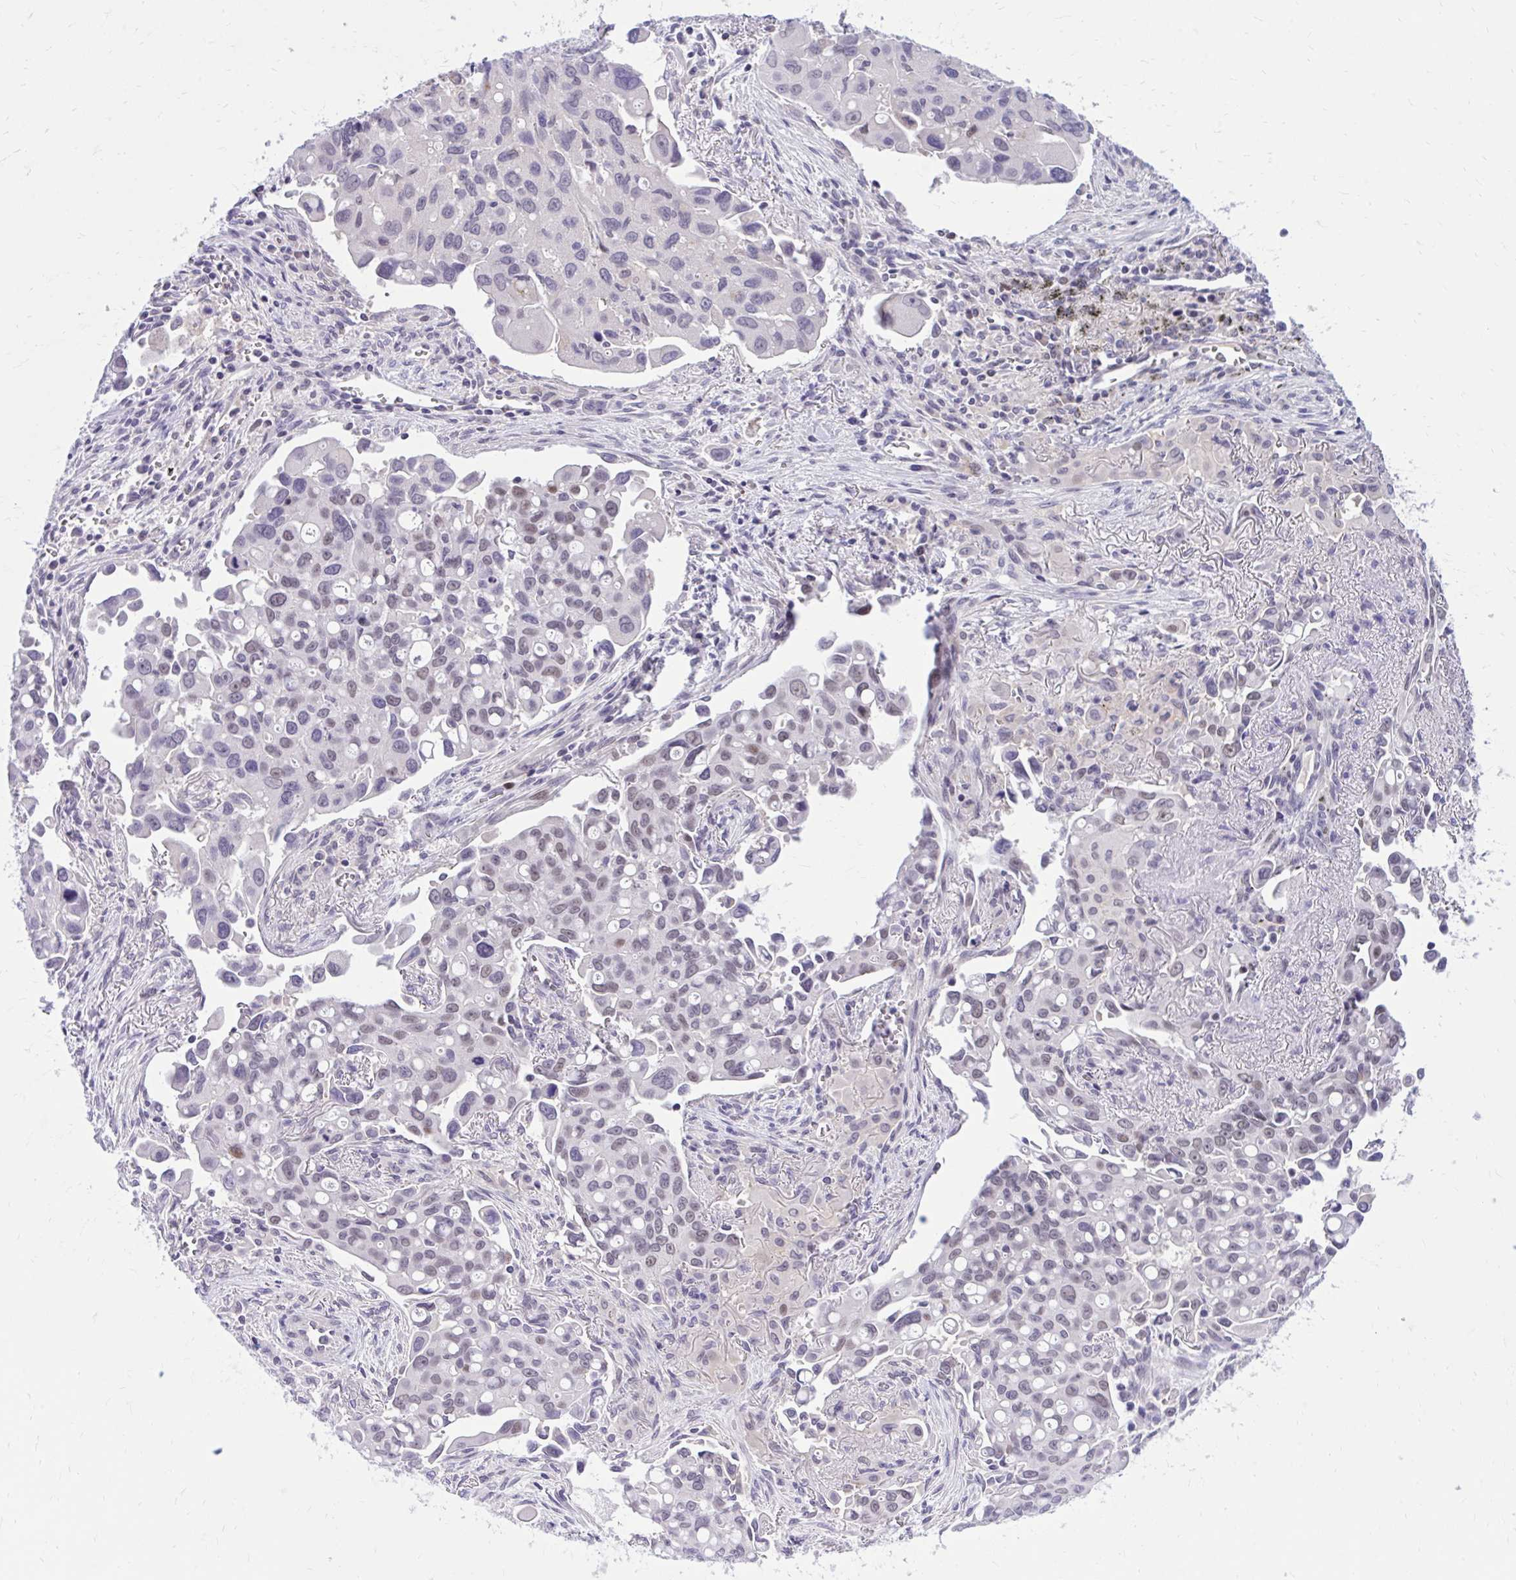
{"staining": {"intensity": "weak", "quantity": "25%-75%", "location": "nuclear"}, "tissue": "lung cancer", "cell_type": "Tumor cells", "image_type": "cancer", "snomed": [{"axis": "morphology", "description": "Adenocarcinoma, NOS"}, {"axis": "topography", "description": "Lung"}], "caption": "Immunohistochemistry image of lung cancer (adenocarcinoma) stained for a protein (brown), which demonstrates low levels of weak nuclear positivity in about 25%-75% of tumor cells.", "gene": "ZBTB25", "patient": {"sex": "male", "age": 68}}